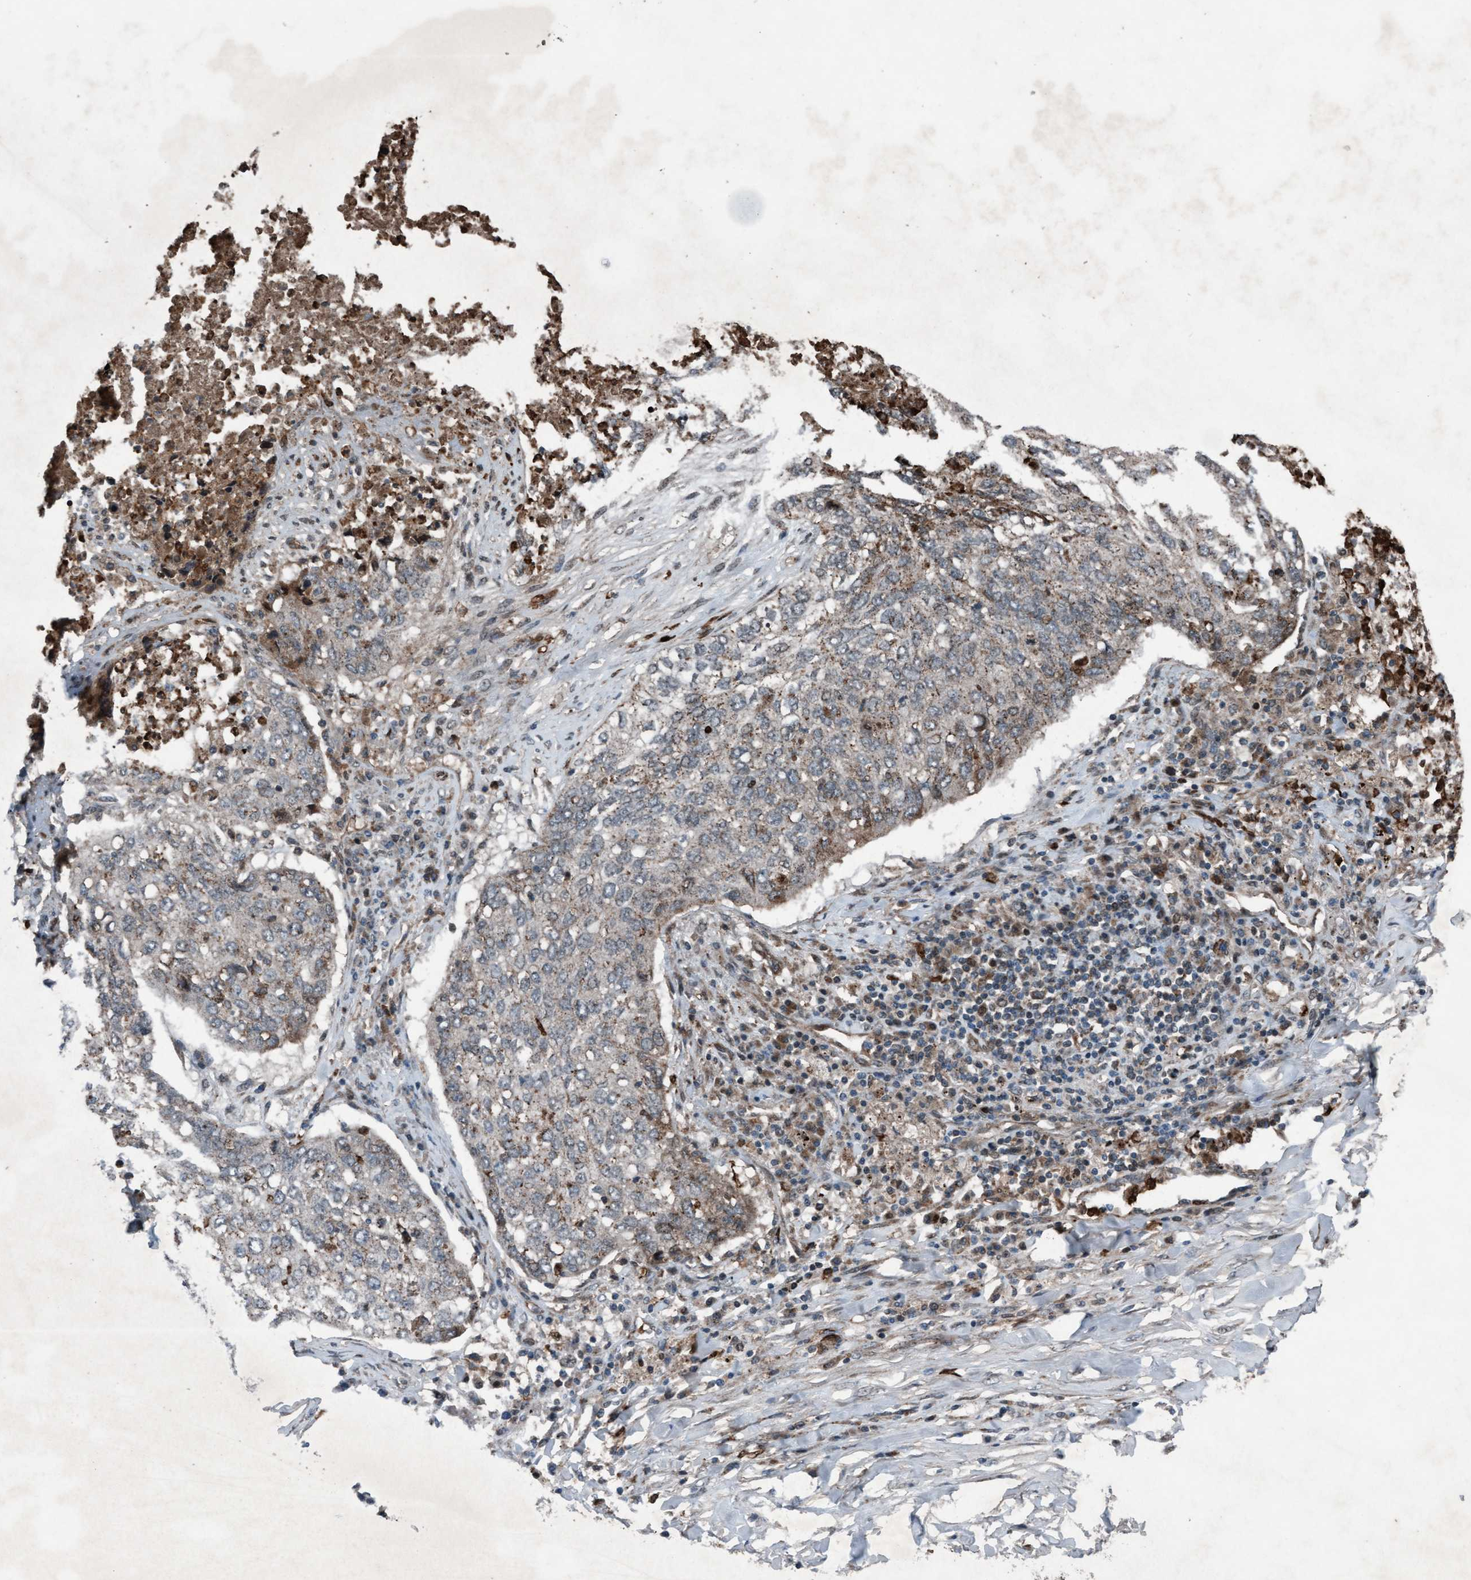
{"staining": {"intensity": "weak", "quantity": "25%-75%", "location": "cytoplasmic/membranous"}, "tissue": "lung cancer", "cell_type": "Tumor cells", "image_type": "cancer", "snomed": [{"axis": "morphology", "description": "Squamous cell carcinoma, NOS"}, {"axis": "topography", "description": "Lung"}], "caption": "A low amount of weak cytoplasmic/membranous expression is seen in approximately 25%-75% of tumor cells in squamous cell carcinoma (lung) tissue. Immunohistochemistry (ihc) stains the protein in brown and the nuclei are stained blue.", "gene": "PLXNB2", "patient": {"sex": "female", "age": 63}}